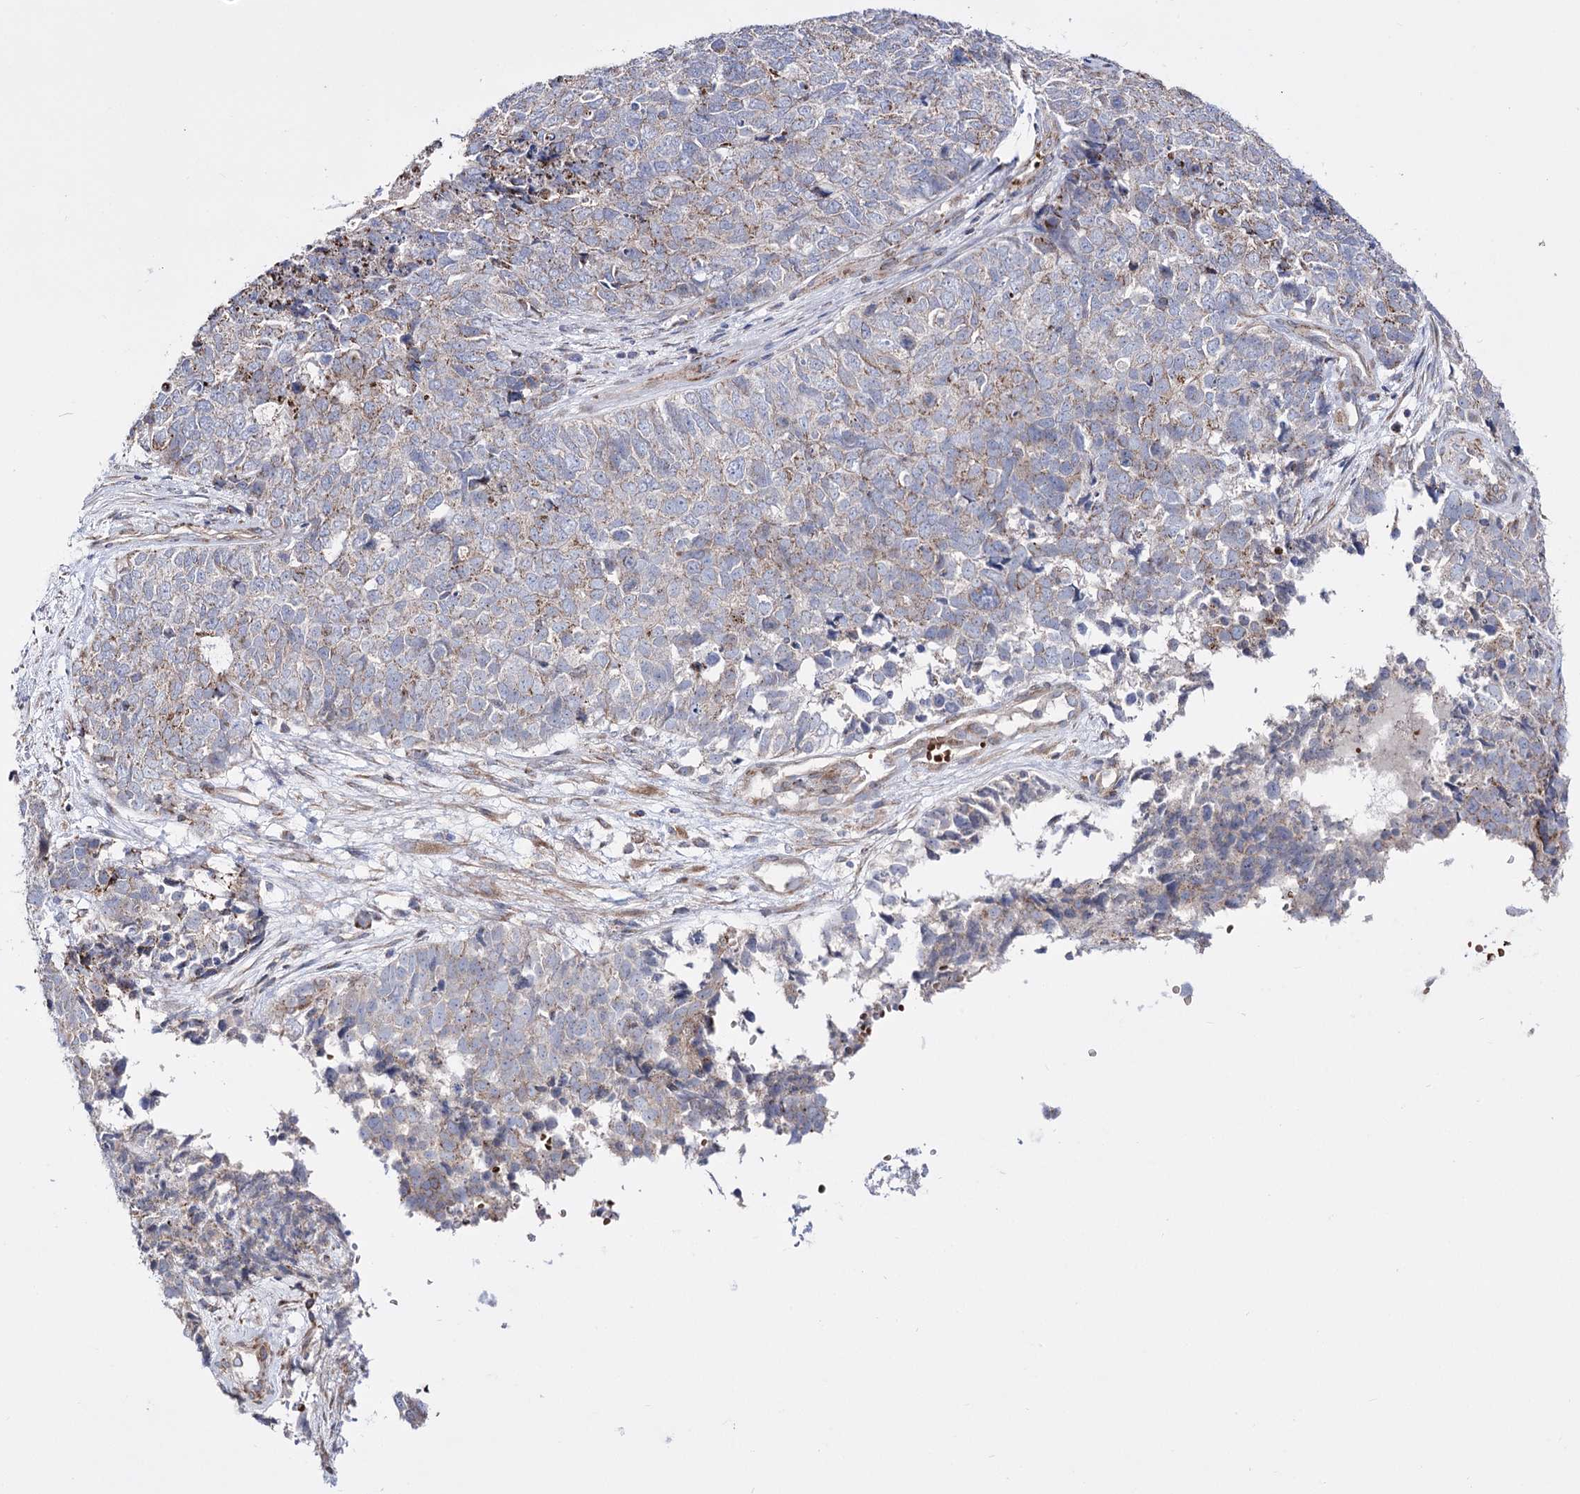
{"staining": {"intensity": "negative", "quantity": "none", "location": "none"}, "tissue": "cervical cancer", "cell_type": "Tumor cells", "image_type": "cancer", "snomed": [{"axis": "morphology", "description": "Squamous cell carcinoma, NOS"}, {"axis": "topography", "description": "Cervix"}], "caption": "Immunohistochemistry (IHC) of cervical squamous cell carcinoma displays no staining in tumor cells. (DAB (3,3'-diaminobenzidine) immunohistochemistry (IHC) with hematoxylin counter stain).", "gene": "OSBPL5", "patient": {"sex": "female", "age": 63}}